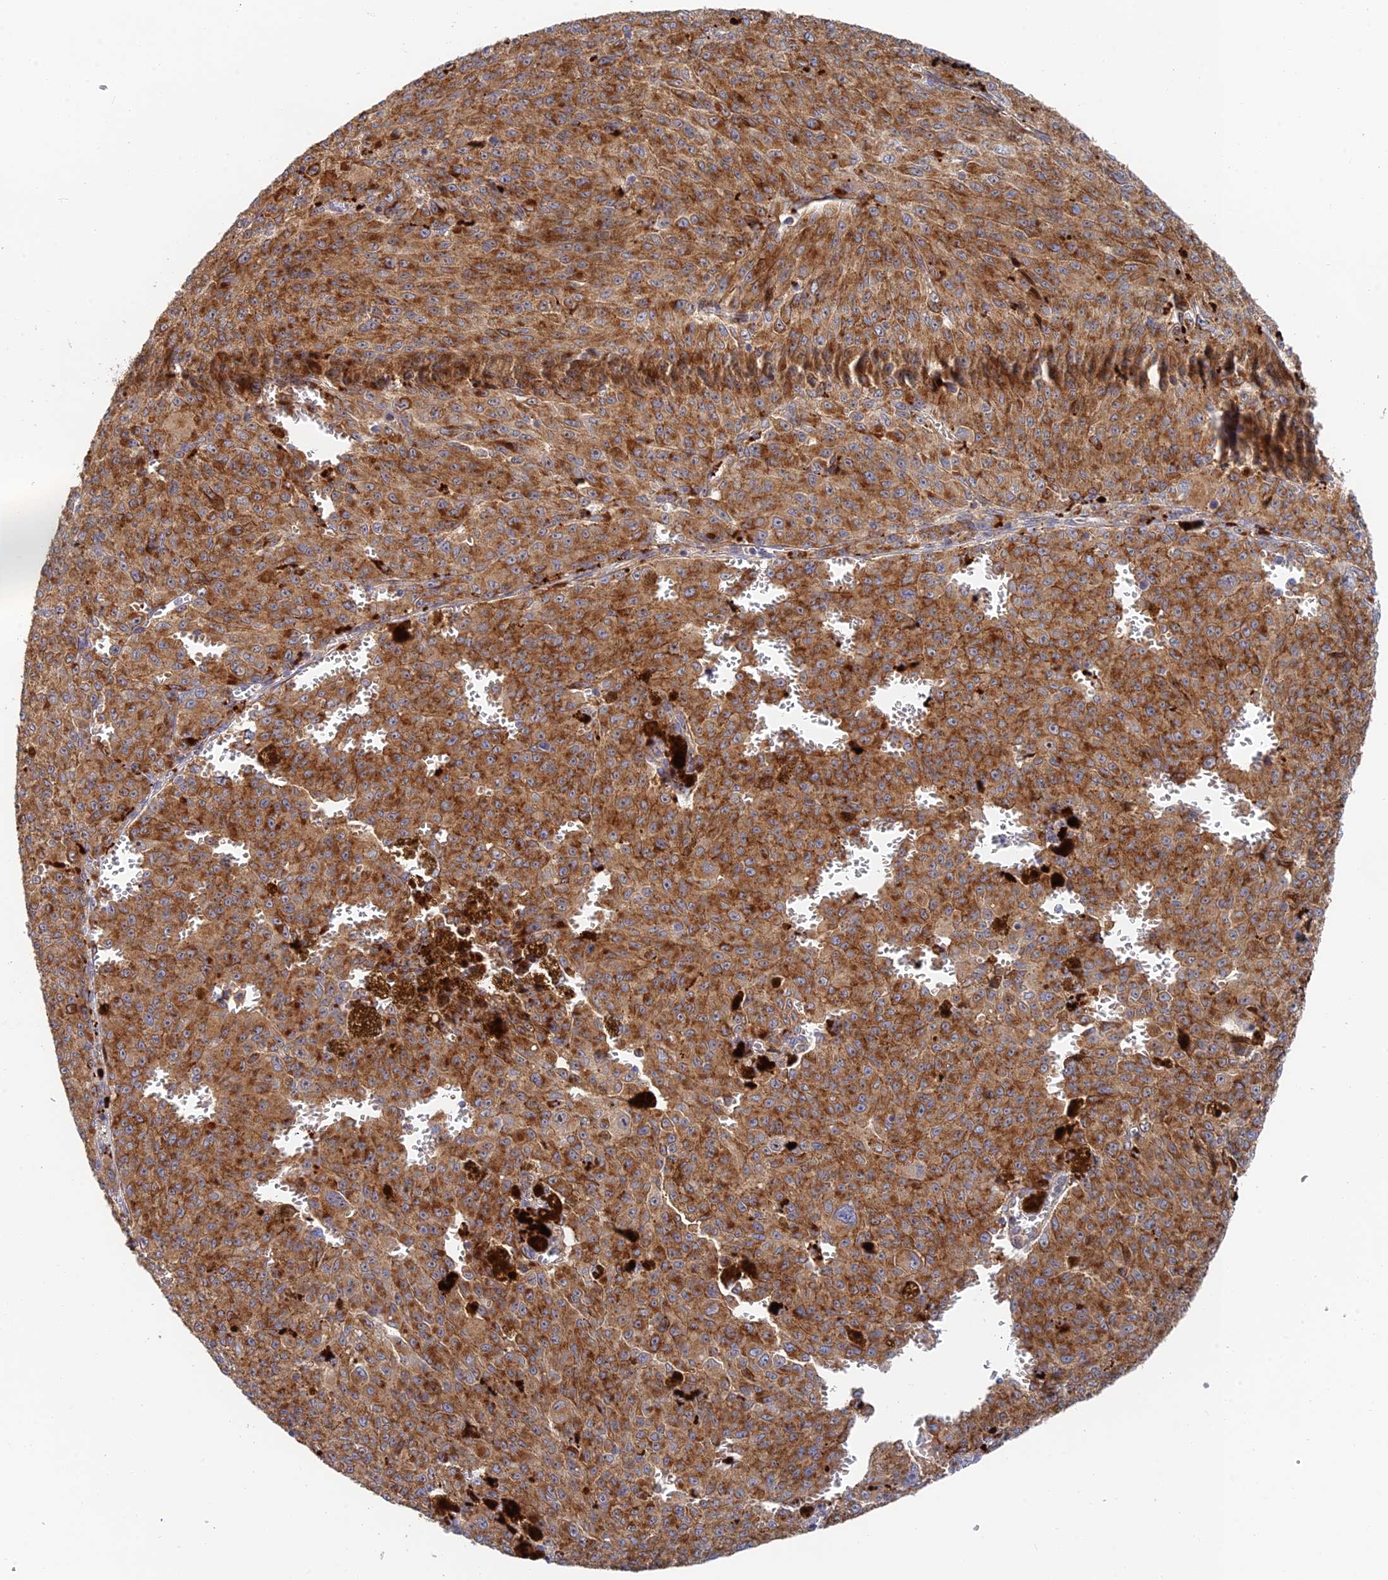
{"staining": {"intensity": "moderate", "quantity": ">75%", "location": "cytoplasmic/membranous"}, "tissue": "melanoma", "cell_type": "Tumor cells", "image_type": "cancer", "snomed": [{"axis": "morphology", "description": "Malignant melanoma, NOS"}, {"axis": "topography", "description": "Skin"}], "caption": "An IHC photomicrograph of tumor tissue is shown. Protein staining in brown shows moderate cytoplasmic/membranous positivity in melanoma within tumor cells. (IHC, brightfield microscopy, high magnification).", "gene": "PPP2R3C", "patient": {"sex": "female", "age": 52}}